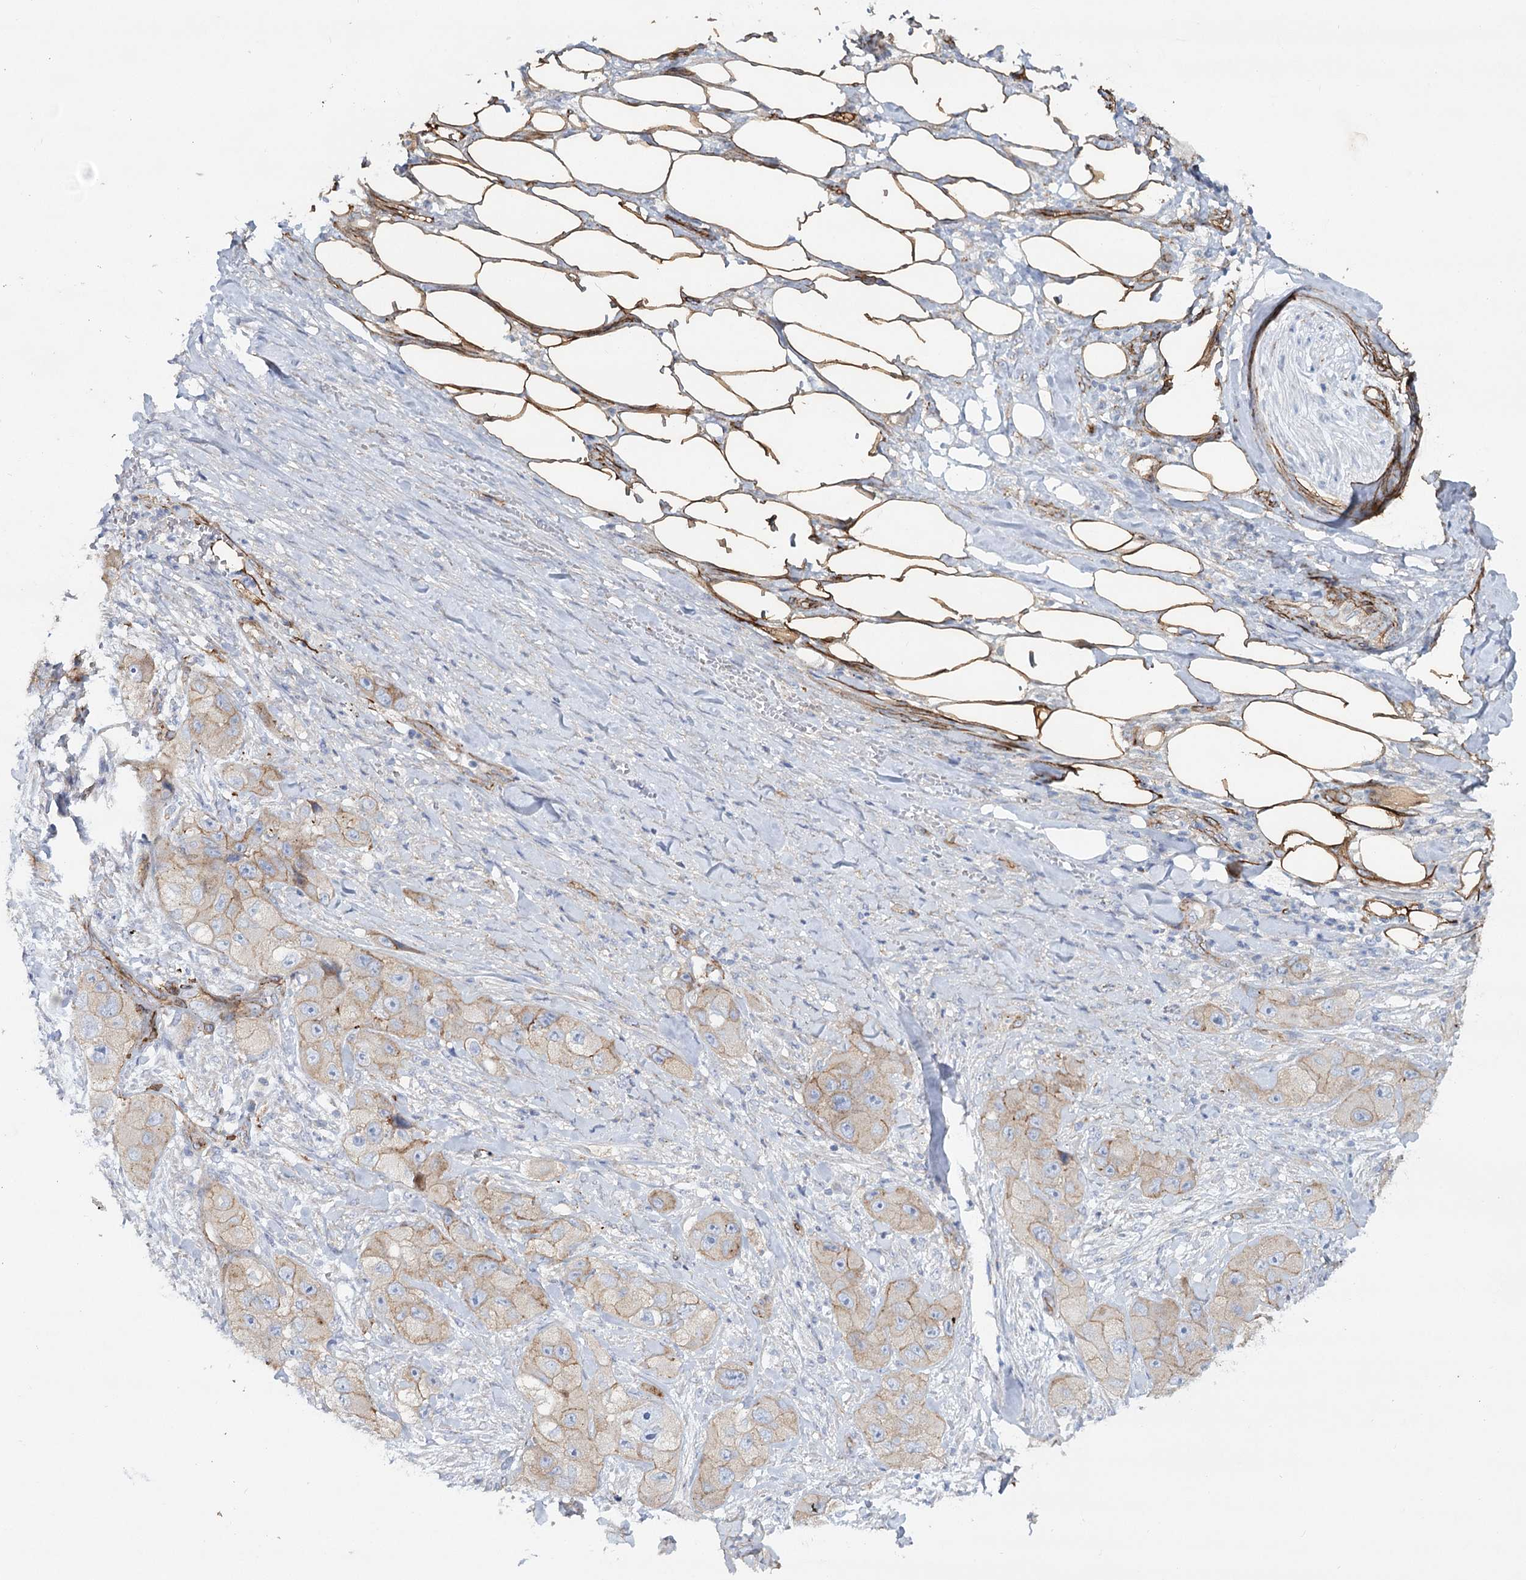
{"staining": {"intensity": "weak", "quantity": "25%-75%", "location": "cytoplasmic/membranous"}, "tissue": "skin cancer", "cell_type": "Tumor cells", "image_type": "cancer", "snomed": [{"axis": "morphology", "description": "Squamous cell carcinoma, NOS"}, {"axis": "topography", "description": "Skin"}, {"axis": "topography", "description": "Subcutis"}], "caption": "High-magnification brightfield microscopy of skin cancer stained with DAB (brown) and counterstained with hematoxylin (blue). tumor cells exhibit weak cytoplasmic/membranous expression is seen in approximately25%-75% of cells.", "gene": "TMEM164", "patient": {"sex": "male", "age": 73}}